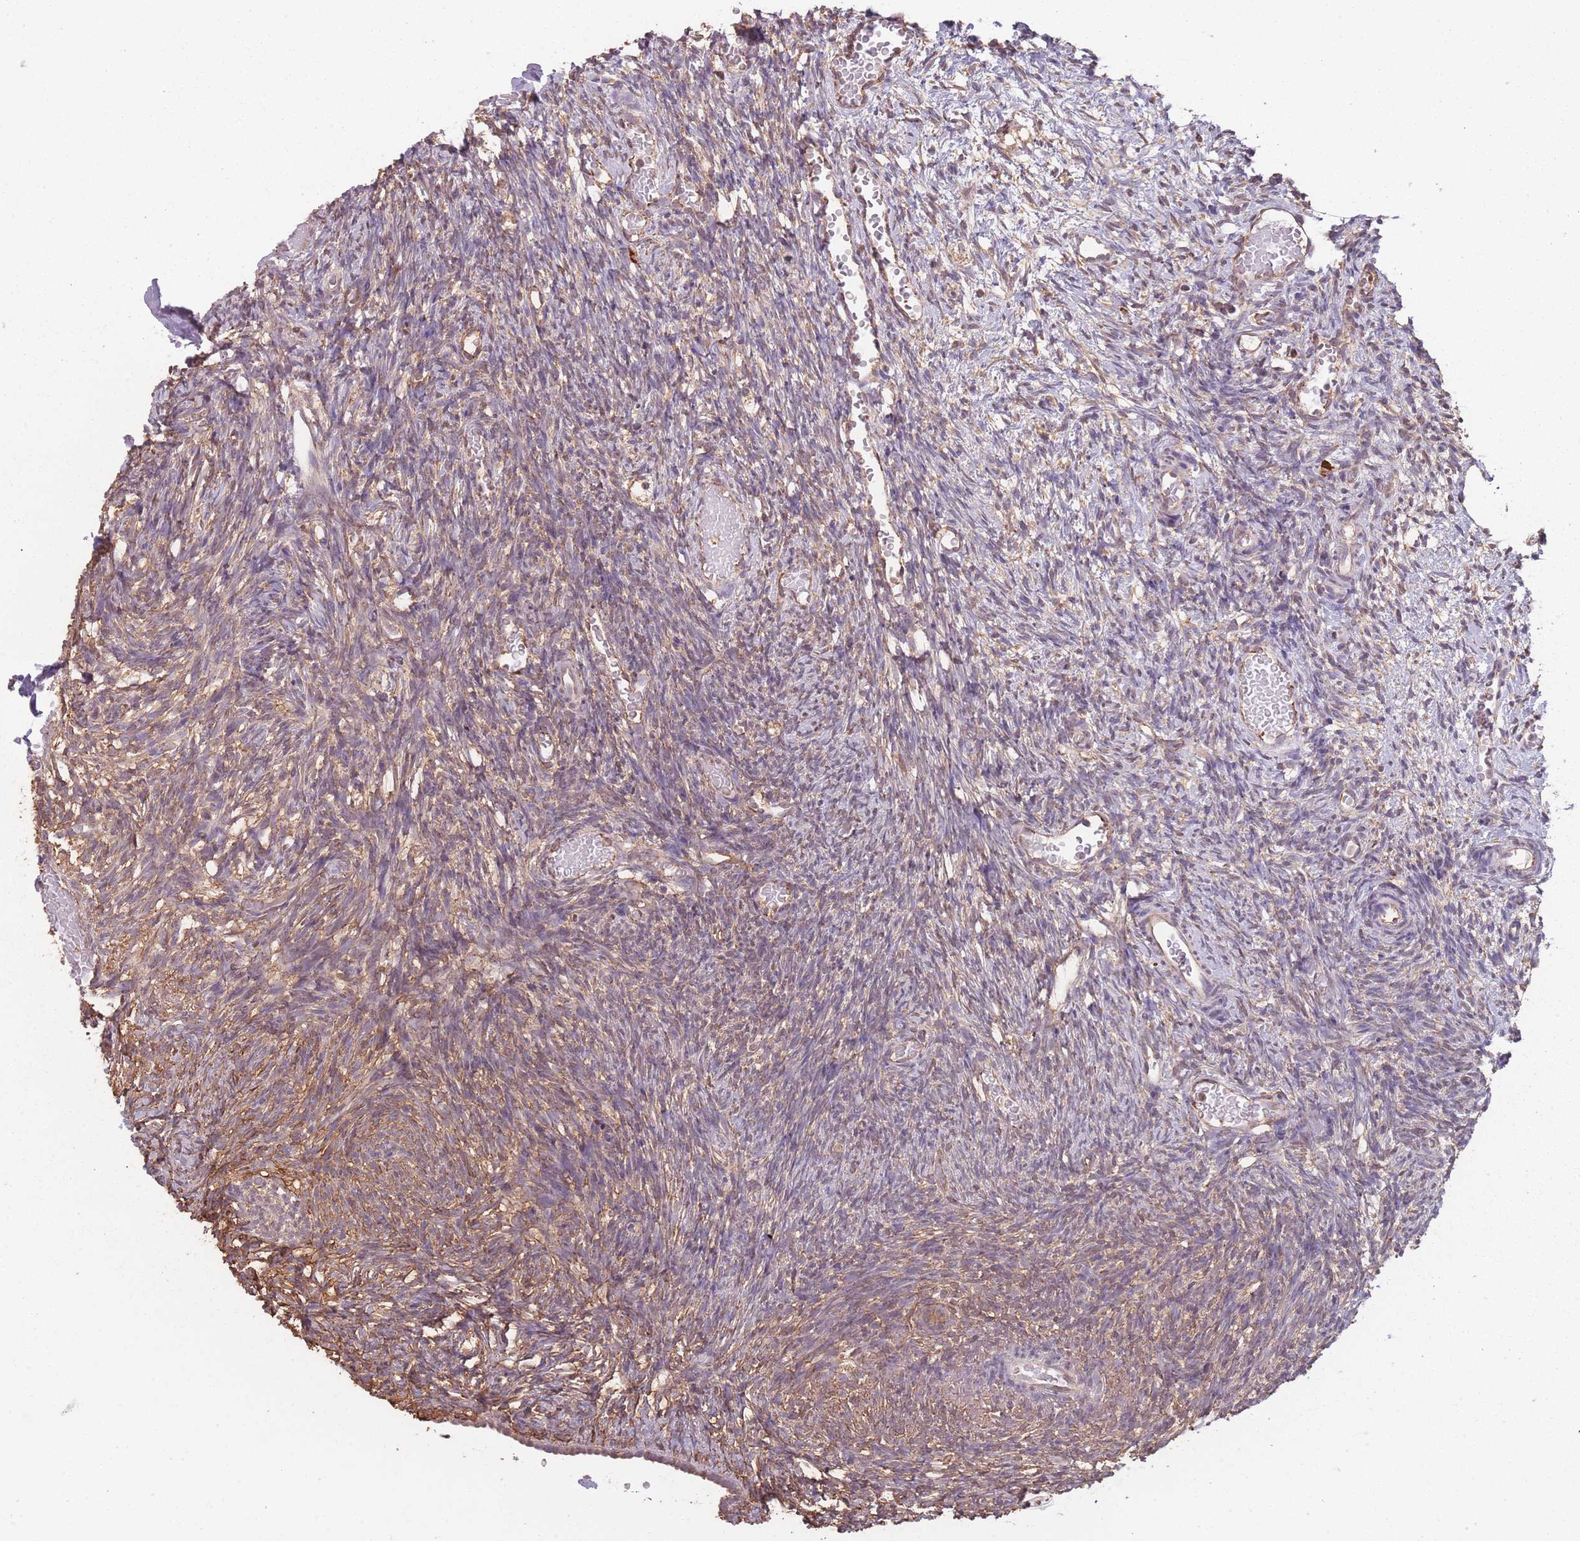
{"staining": {"intensity": "weak", "quantity": "25%-75%", "location": "cytoplasmic/membranous"}, "tissue": "ovary", "cell_type": "Ovarian stroma cells", "image_type": "normal", "snomed": [{"axis": "morphology", "description": "Normal tissue, NOS"}, {"axis": "topography", "description": "Ovary"}], "caption": "Protein expression analysis of benign human ovary reveals weak cytoplasmic/membranous staining in approximately 25%-75% of ovarian stroma cells. The staining is performed using DAB brown chromogen to label protein expression. The nuclei are counter-stained blue using hematoxylin.", "gene": "SANBR", "patient": {"sex": "female", "age": 39}}